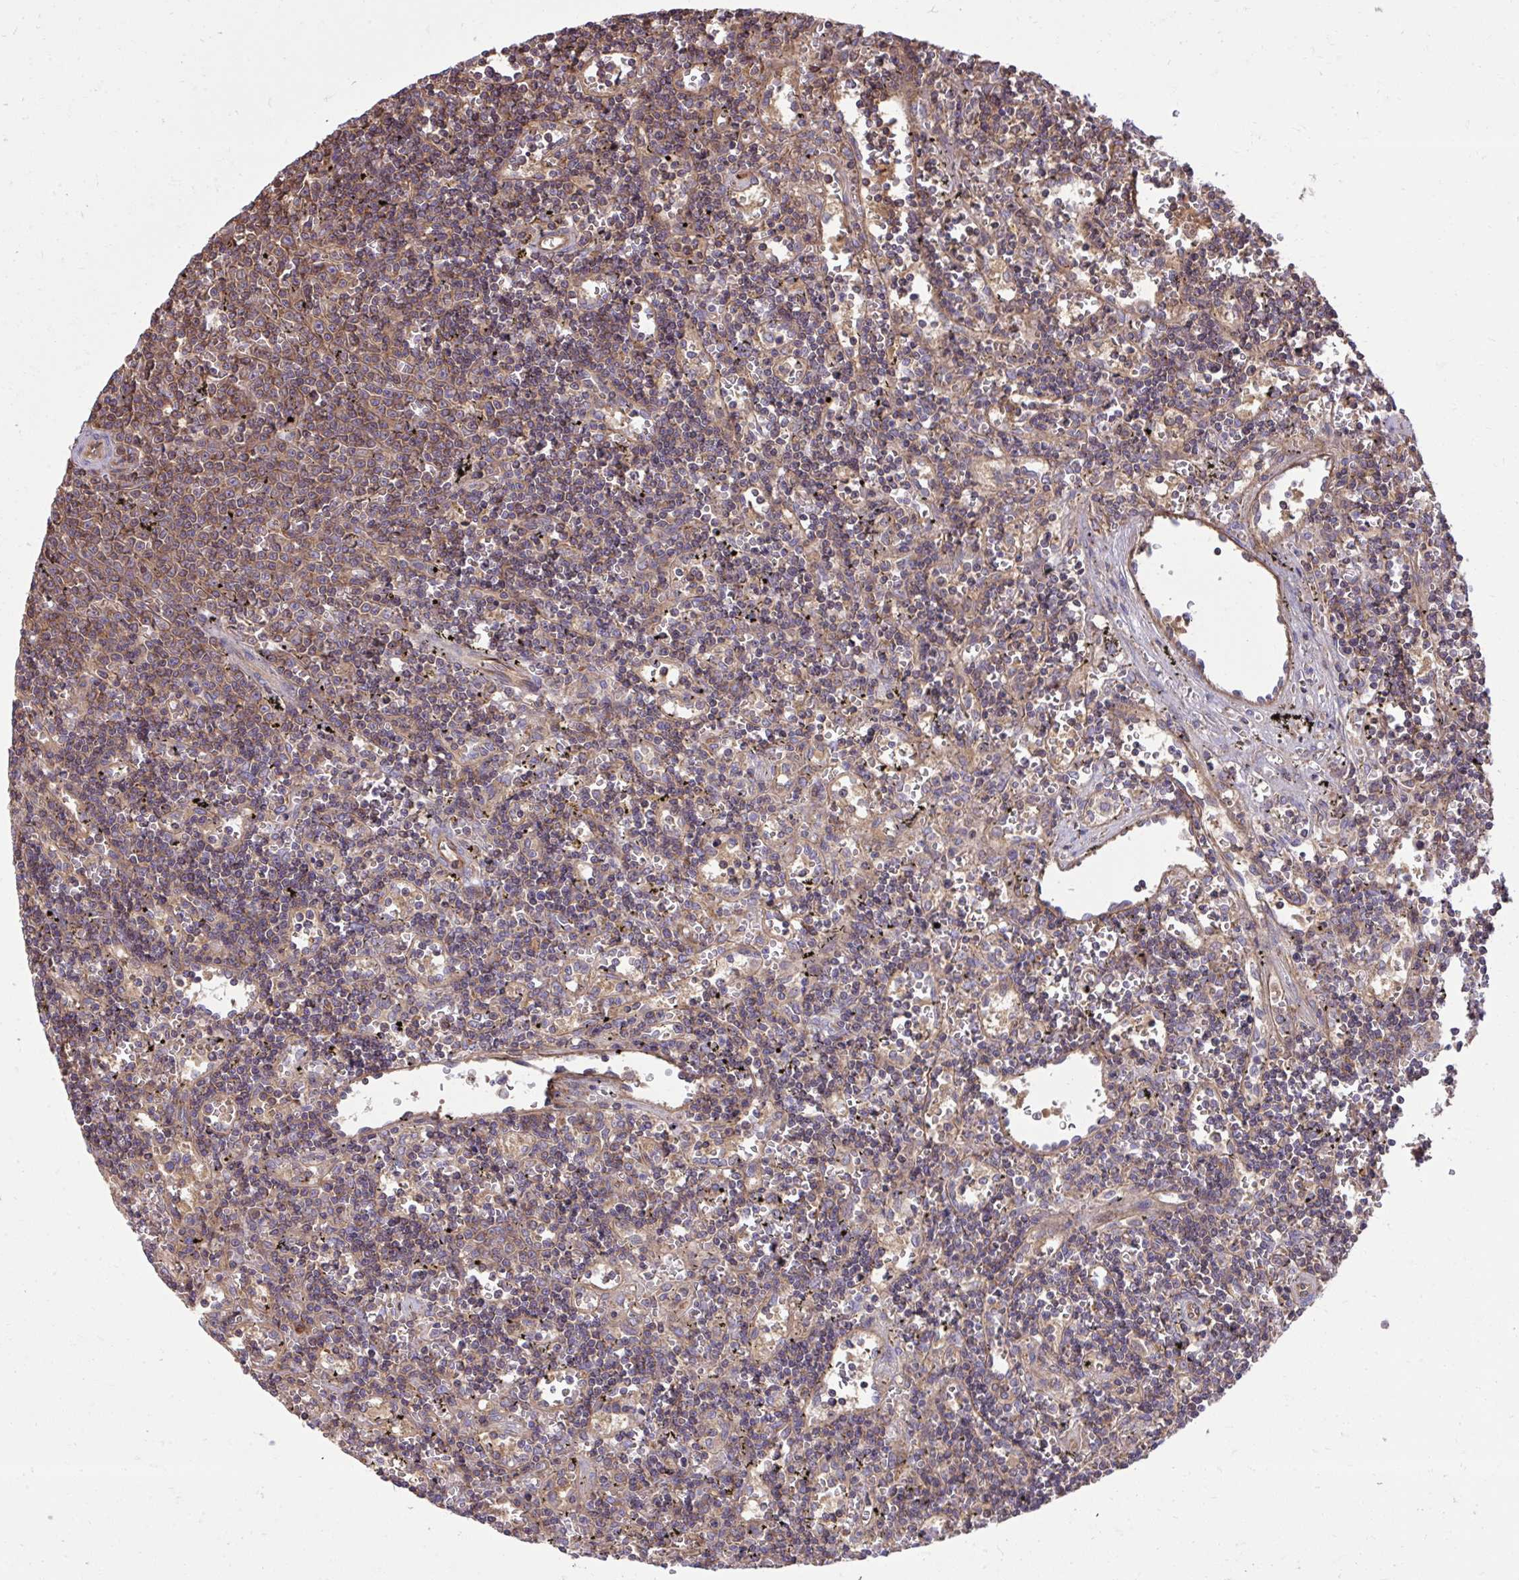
{"staining": {"intensity": "moderate", "quantity": "25%-75%", "location": "cytoplasmic/membranous"}, "tissue": "lymphoma", "cell_type": "Tumor cells", "image_type": "cancer", "snomed": [{"axis": "morphology", "description": "Malignant lymphoma, non-Hodgkin's type, Low grade"}, {"axis": "topography", "description": "Spleen"}], "caption": "IHC photomicrograph of human lymphoma stained for a protein (brown), which reveals medium levels of moderate cytoplasmic/membranous expression in about 25%-75% of tumor cells.", "gene": "NMNAT3", "patient": {"sex": "male", "age": 60}}